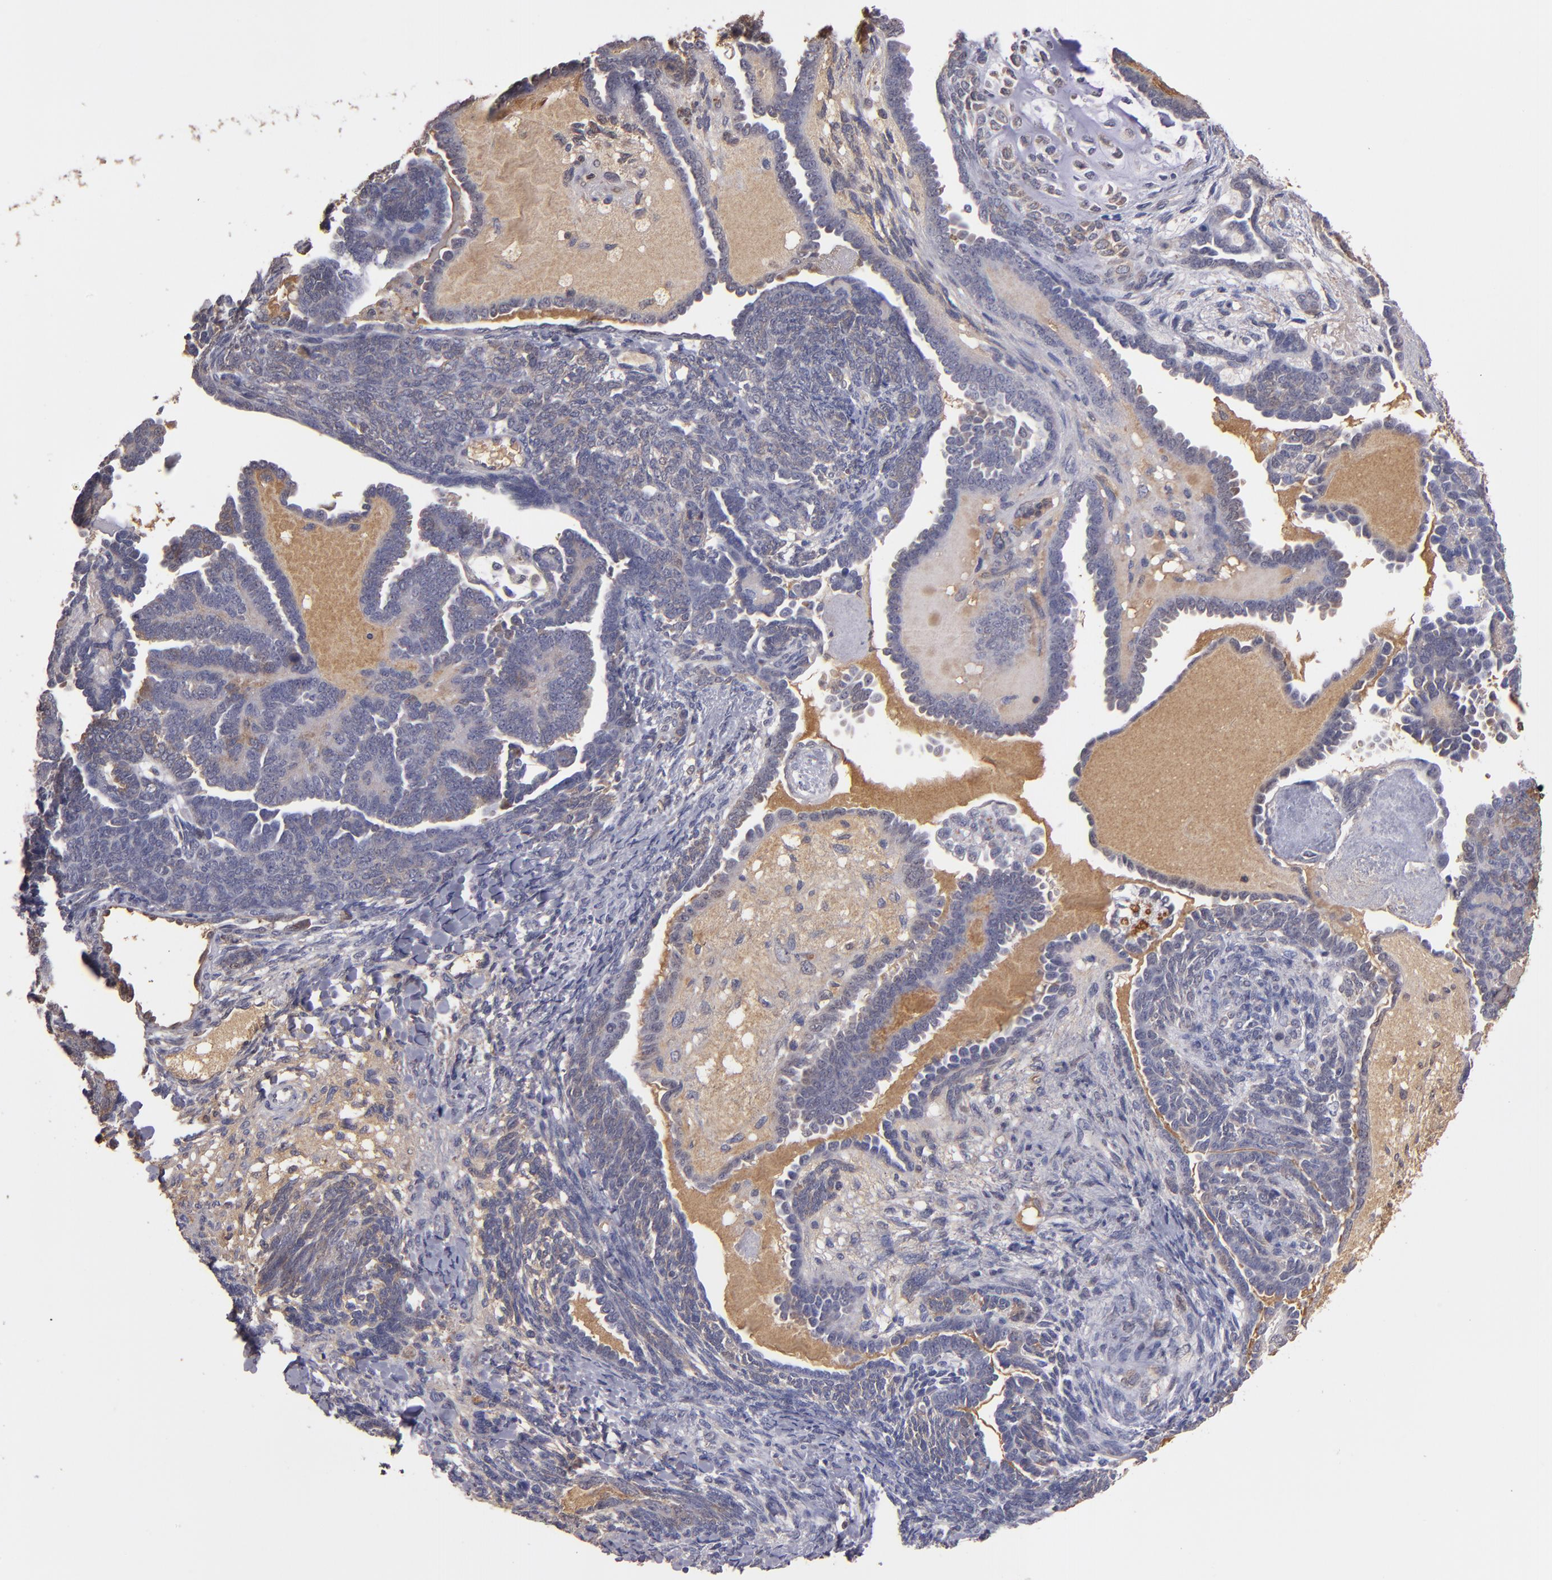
{"staining": {"intensity": "moderate", "quantity": "<25%", "location": "cytoplasmic/membranous"}, "tissue": "endometrial cancer", "cell_type": "Tumor cells", "image_type": "cancer", "snomed": [{"axis": "morphology", "description": "Neoplasm, malignant, NOS"}, {"axis": "topography", "description": "Endometrium"}], "caption": "IHC photomicrograph of malignant neoplasm (endometrial) stained for a protein (brown), which reveals low levels of moderate cytoplasmic/membranous positivity in approximately <25% of tumor cells.", "gene": "SERPINC1", "patient": {"sex": "female", "age": 74}}